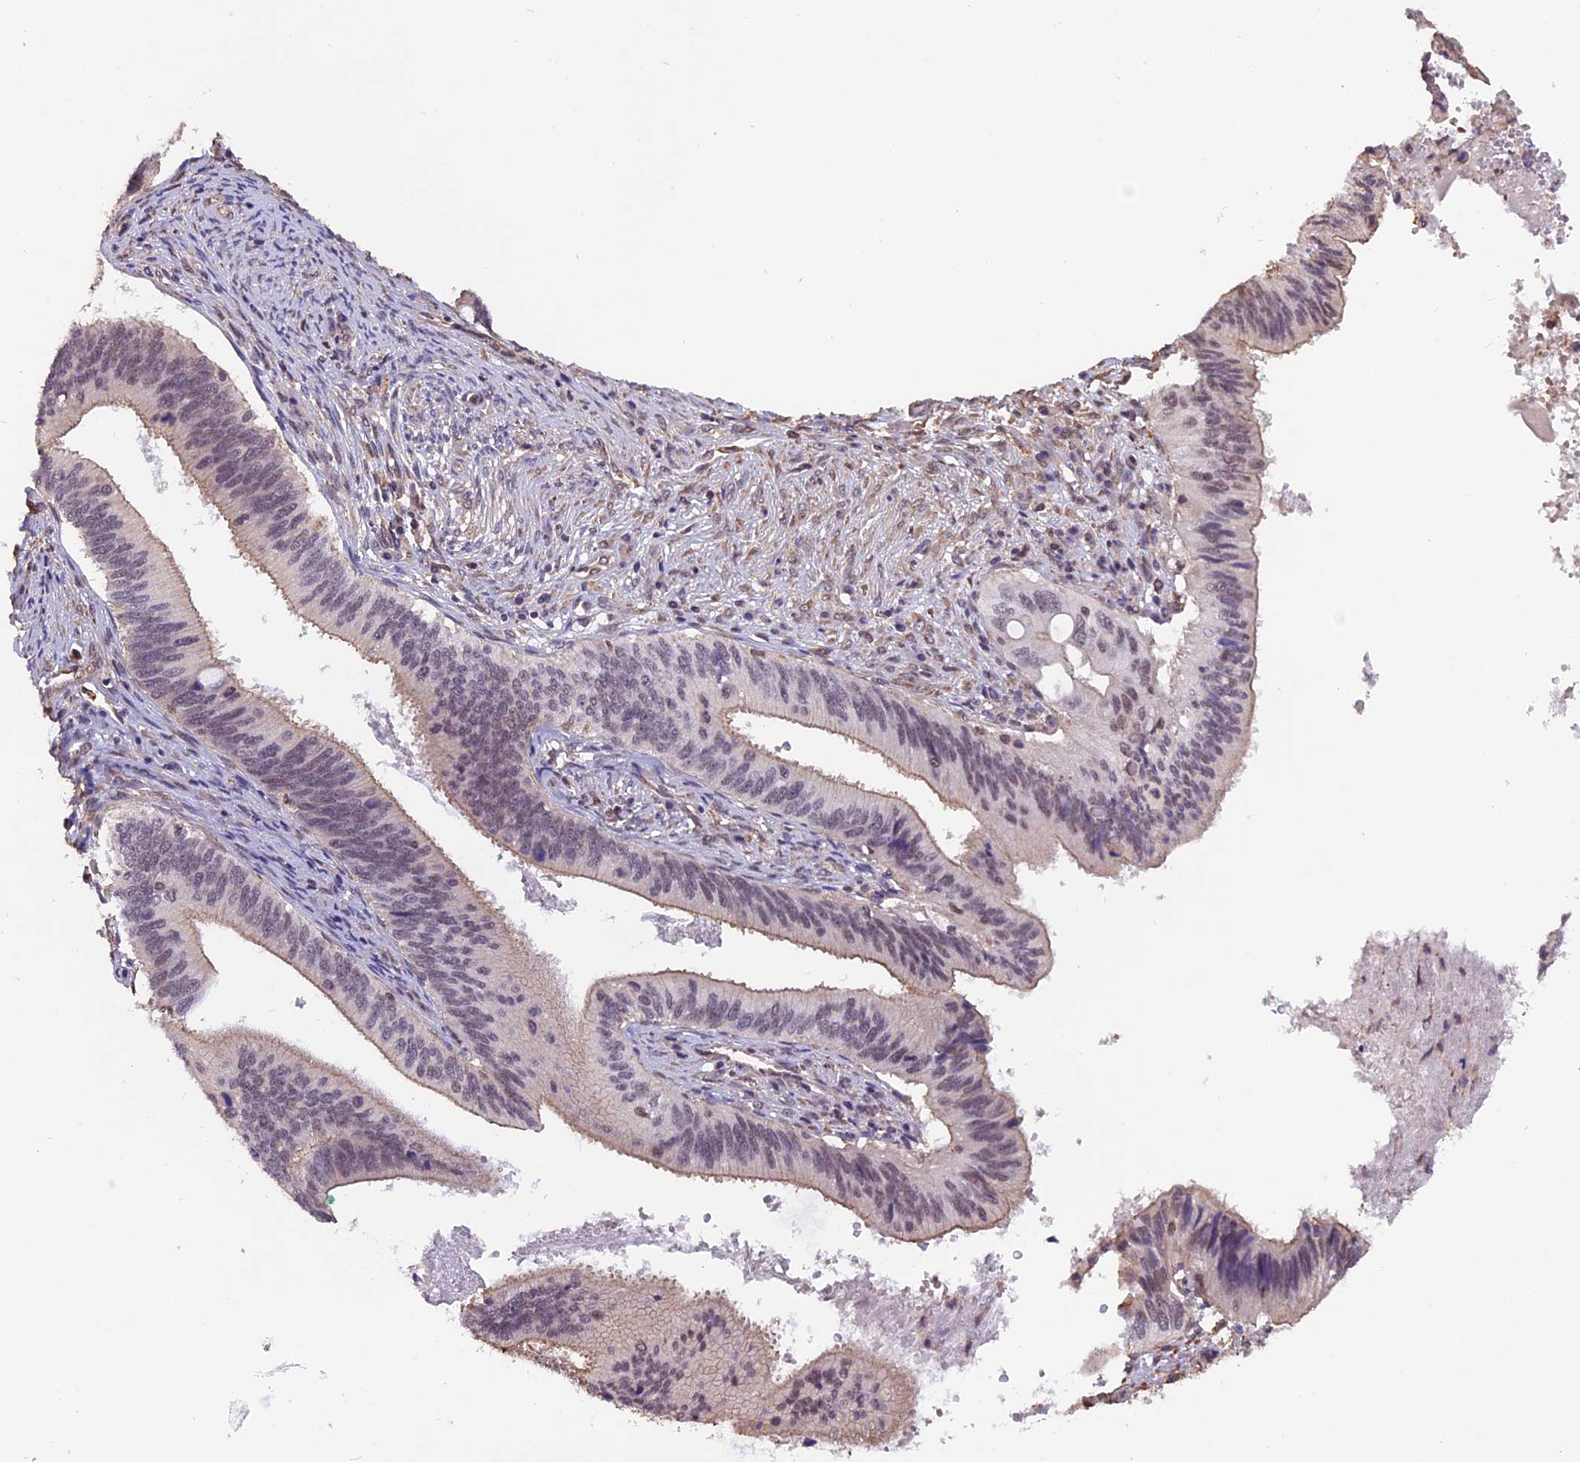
{"staining": {"intensity": "moderate", "quantity": "25%-75%", "location": "cytoplasmic/membranous"}, "tissue": "cervical cancer", "cell_type": "Tumor cells", "image_type": "cancer", "snomed": [{"axis": "morphology", "description": "Adenocarcinoma, NOS"}, {"axis": "topography", "description": "Cervix"}], "caption": "Moderate cytoplasmic/membranous expression is present in approximately 25%-75% of tumor cells in cervical cancer (adenocarcinoma).", "gene": "ZC3H4", "patient": {"sex": "female", "age": 42}}